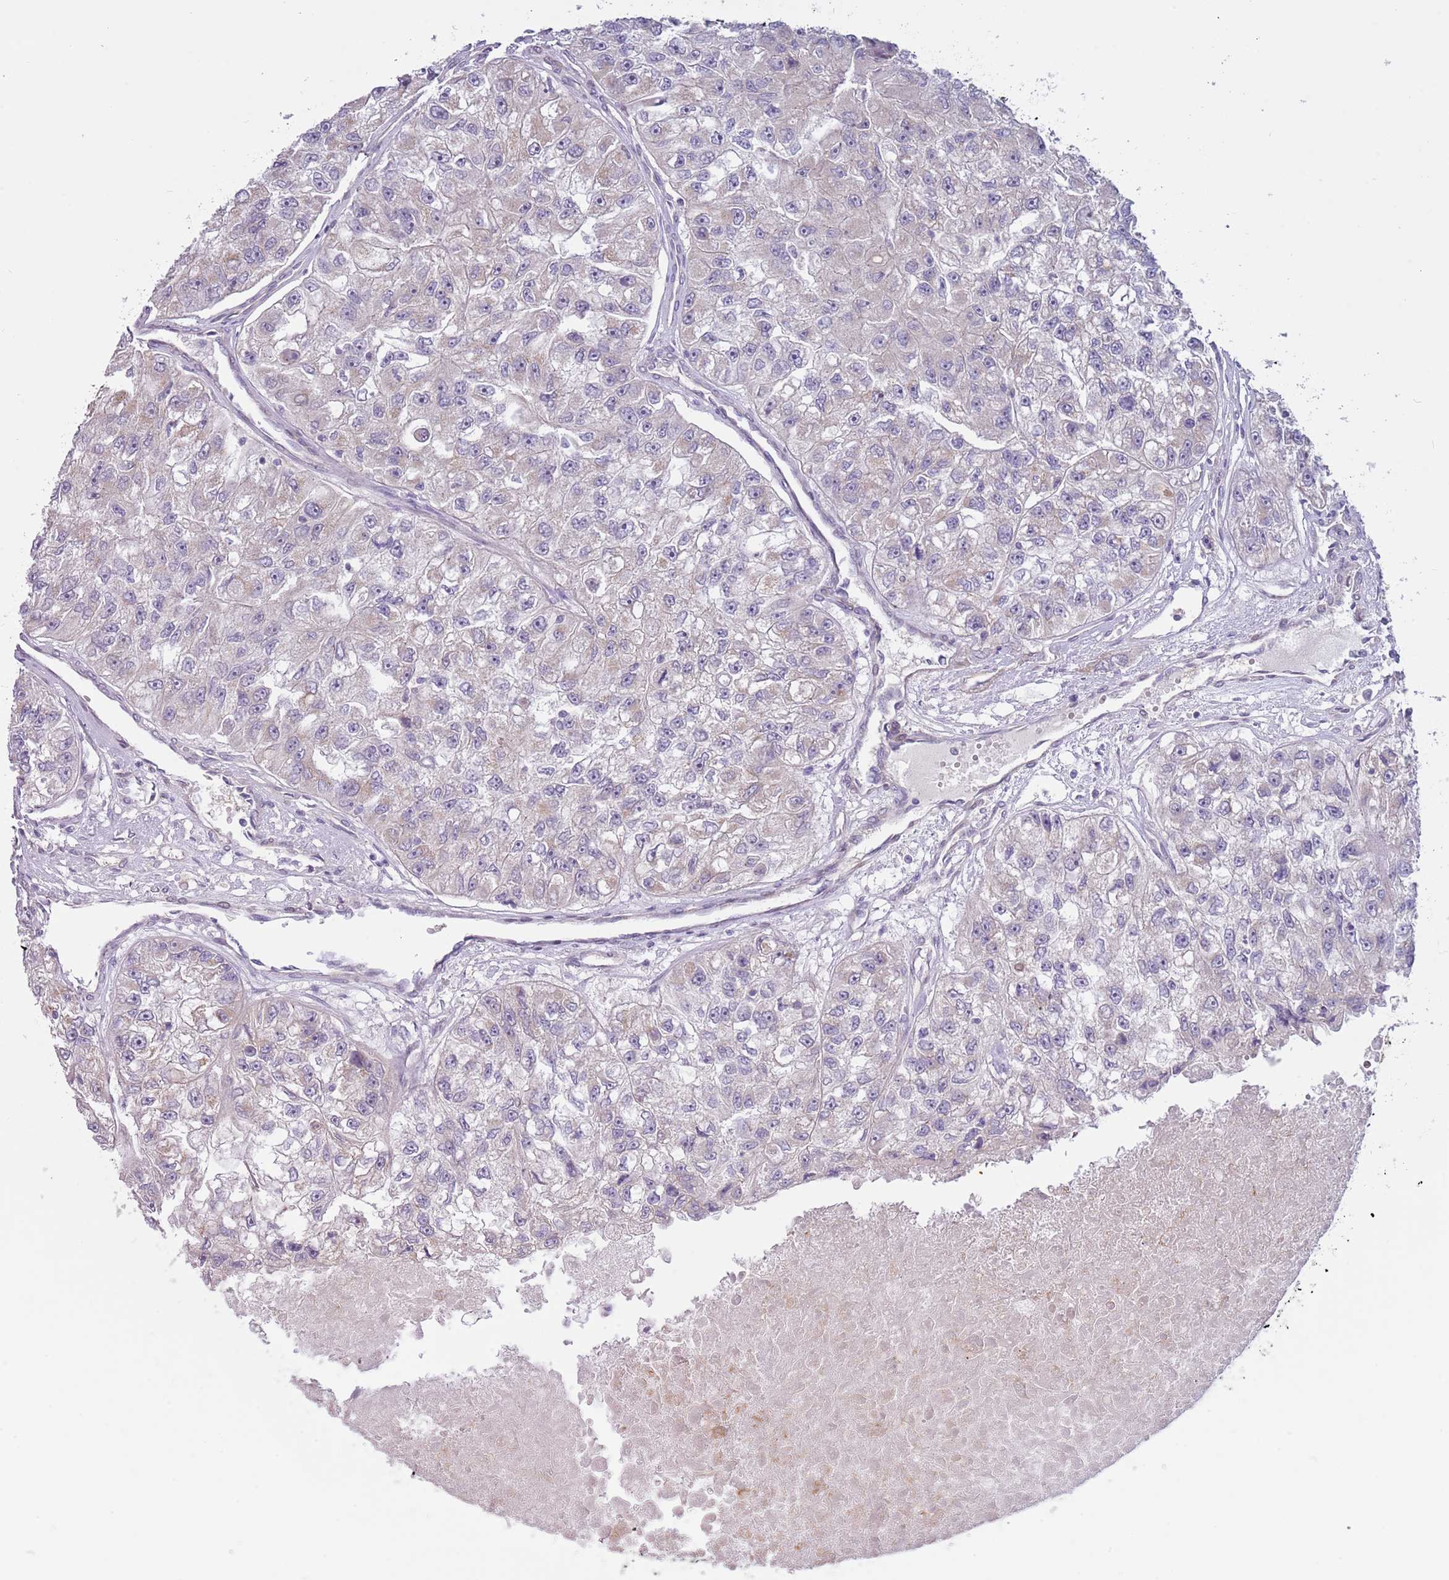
{"staining": {"intensity": "negative", "quantity": "none", "location": "none"}, "tissue": "renal cancer", "cell_type": "Tumor cells", "image_type": "cancer", "snomed": [{"axis": "morphology", "description": "Adenocarcinoma, NOS"}, {"axis": "topography", "description": "Kidney"}], "caption": "Tumor cells are negative for protein expression in human renal cancer. The staining was performed using DAB (3,3'-diaminobenzidine) to visualize the protein expression in brown, while the nuclei were stained in blue with hematoxylin (Magnification: 20x).", "gene": "MRO", "patient": {"sex": "male", "age": 63}}